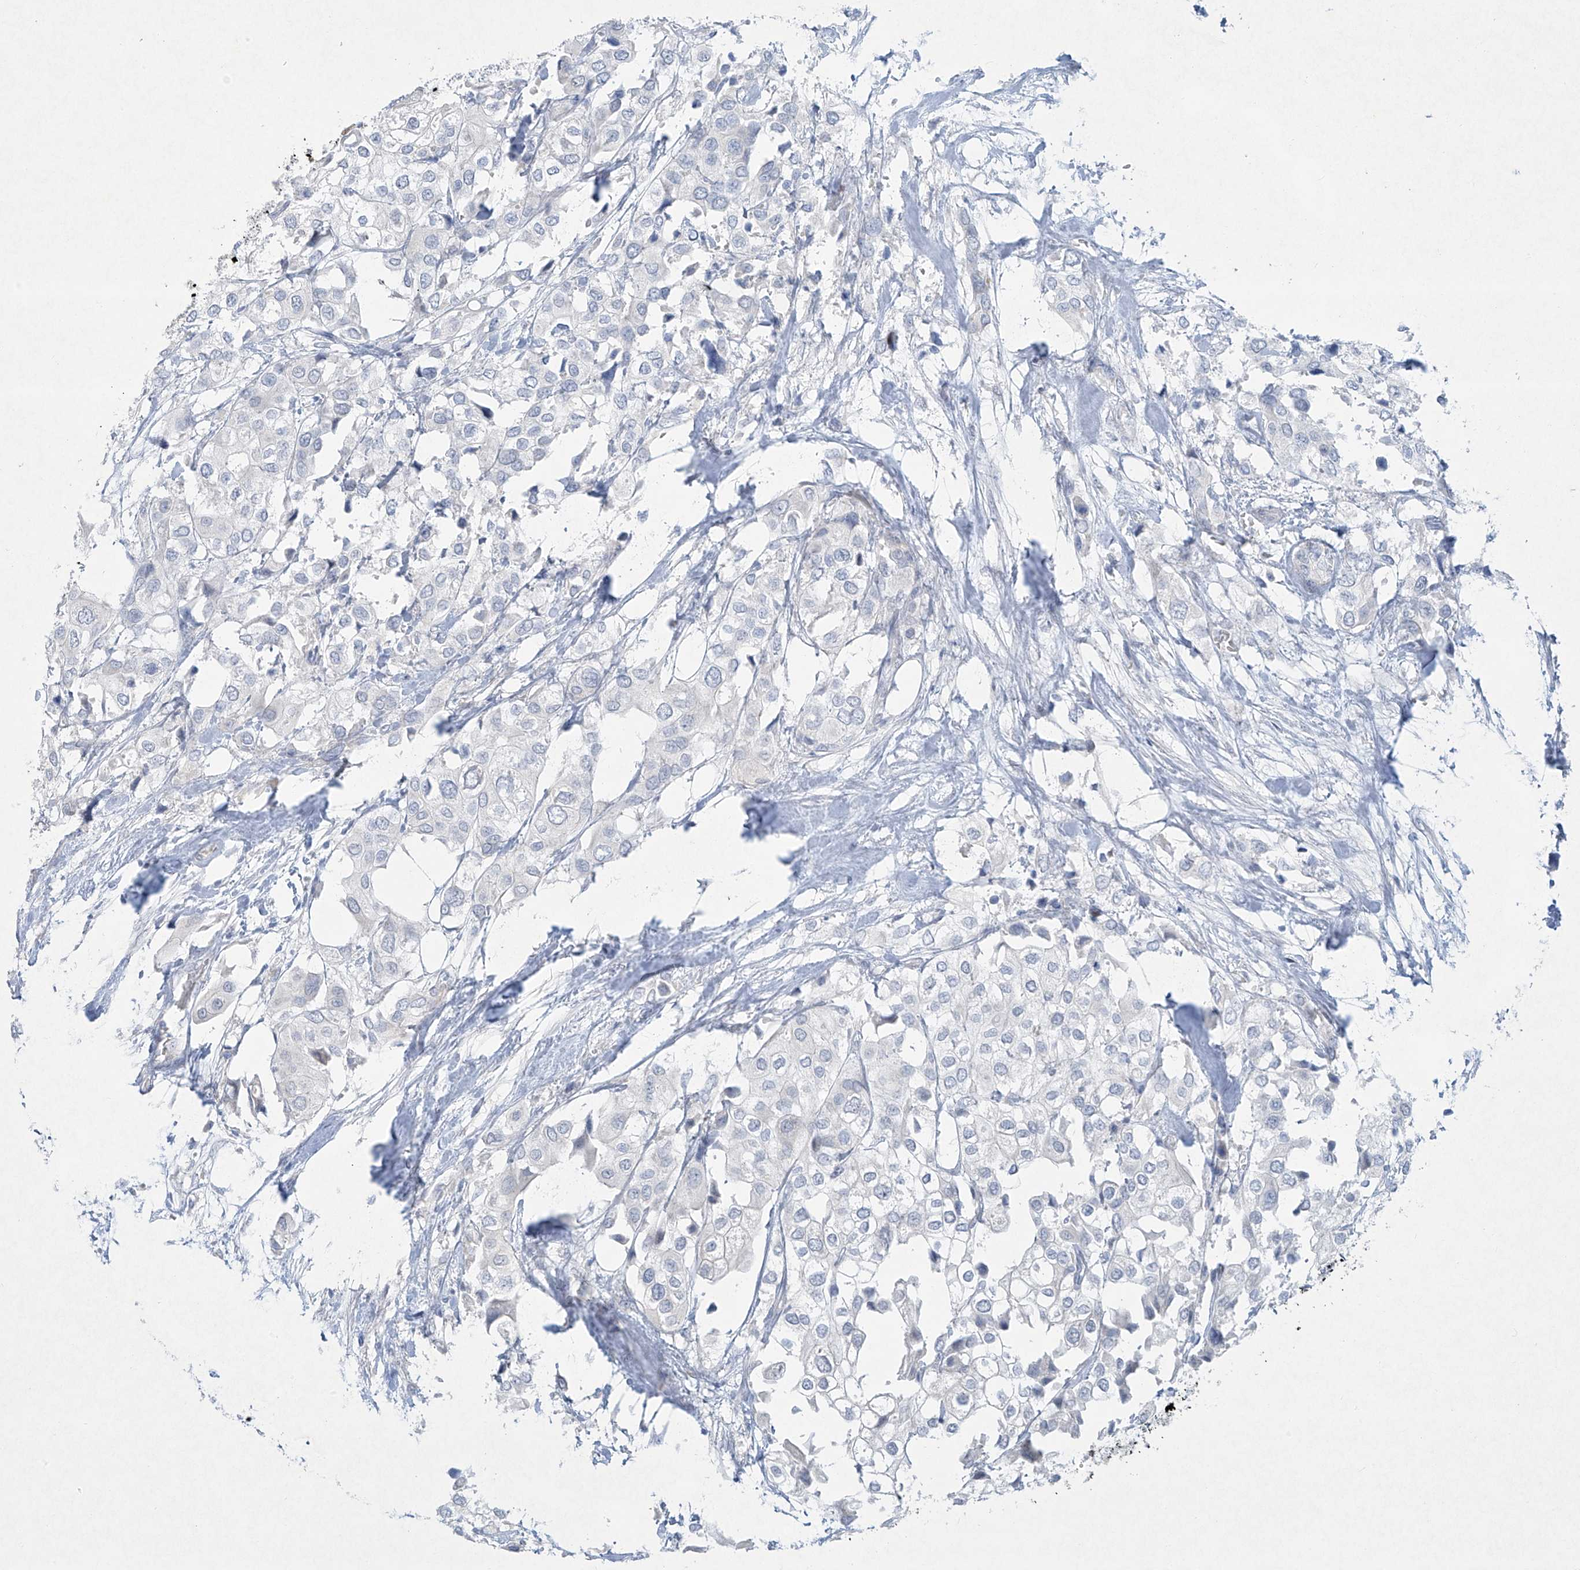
{"staining": {"intensity": "negative", "quantity": "none", "location": "none"}, "tissue": "urothelial cancer", "cell_type": "Tumor cells", "image_type": "cancer", "snomed": [{"axis": "morphology", "description": "Urothelial carcinoma, High grade"}, {"axis": "topography", "description": "Urinary bladder"}], "caption": "IHC micrograph of neoplastic tissue: urothelial cancer stained with DAB (3,3'-diaminobenzidine) exhibits no significant protein expression in tumor cells.", "gene": "PAX6", "patient": {"sex": "male", "age": 64}}